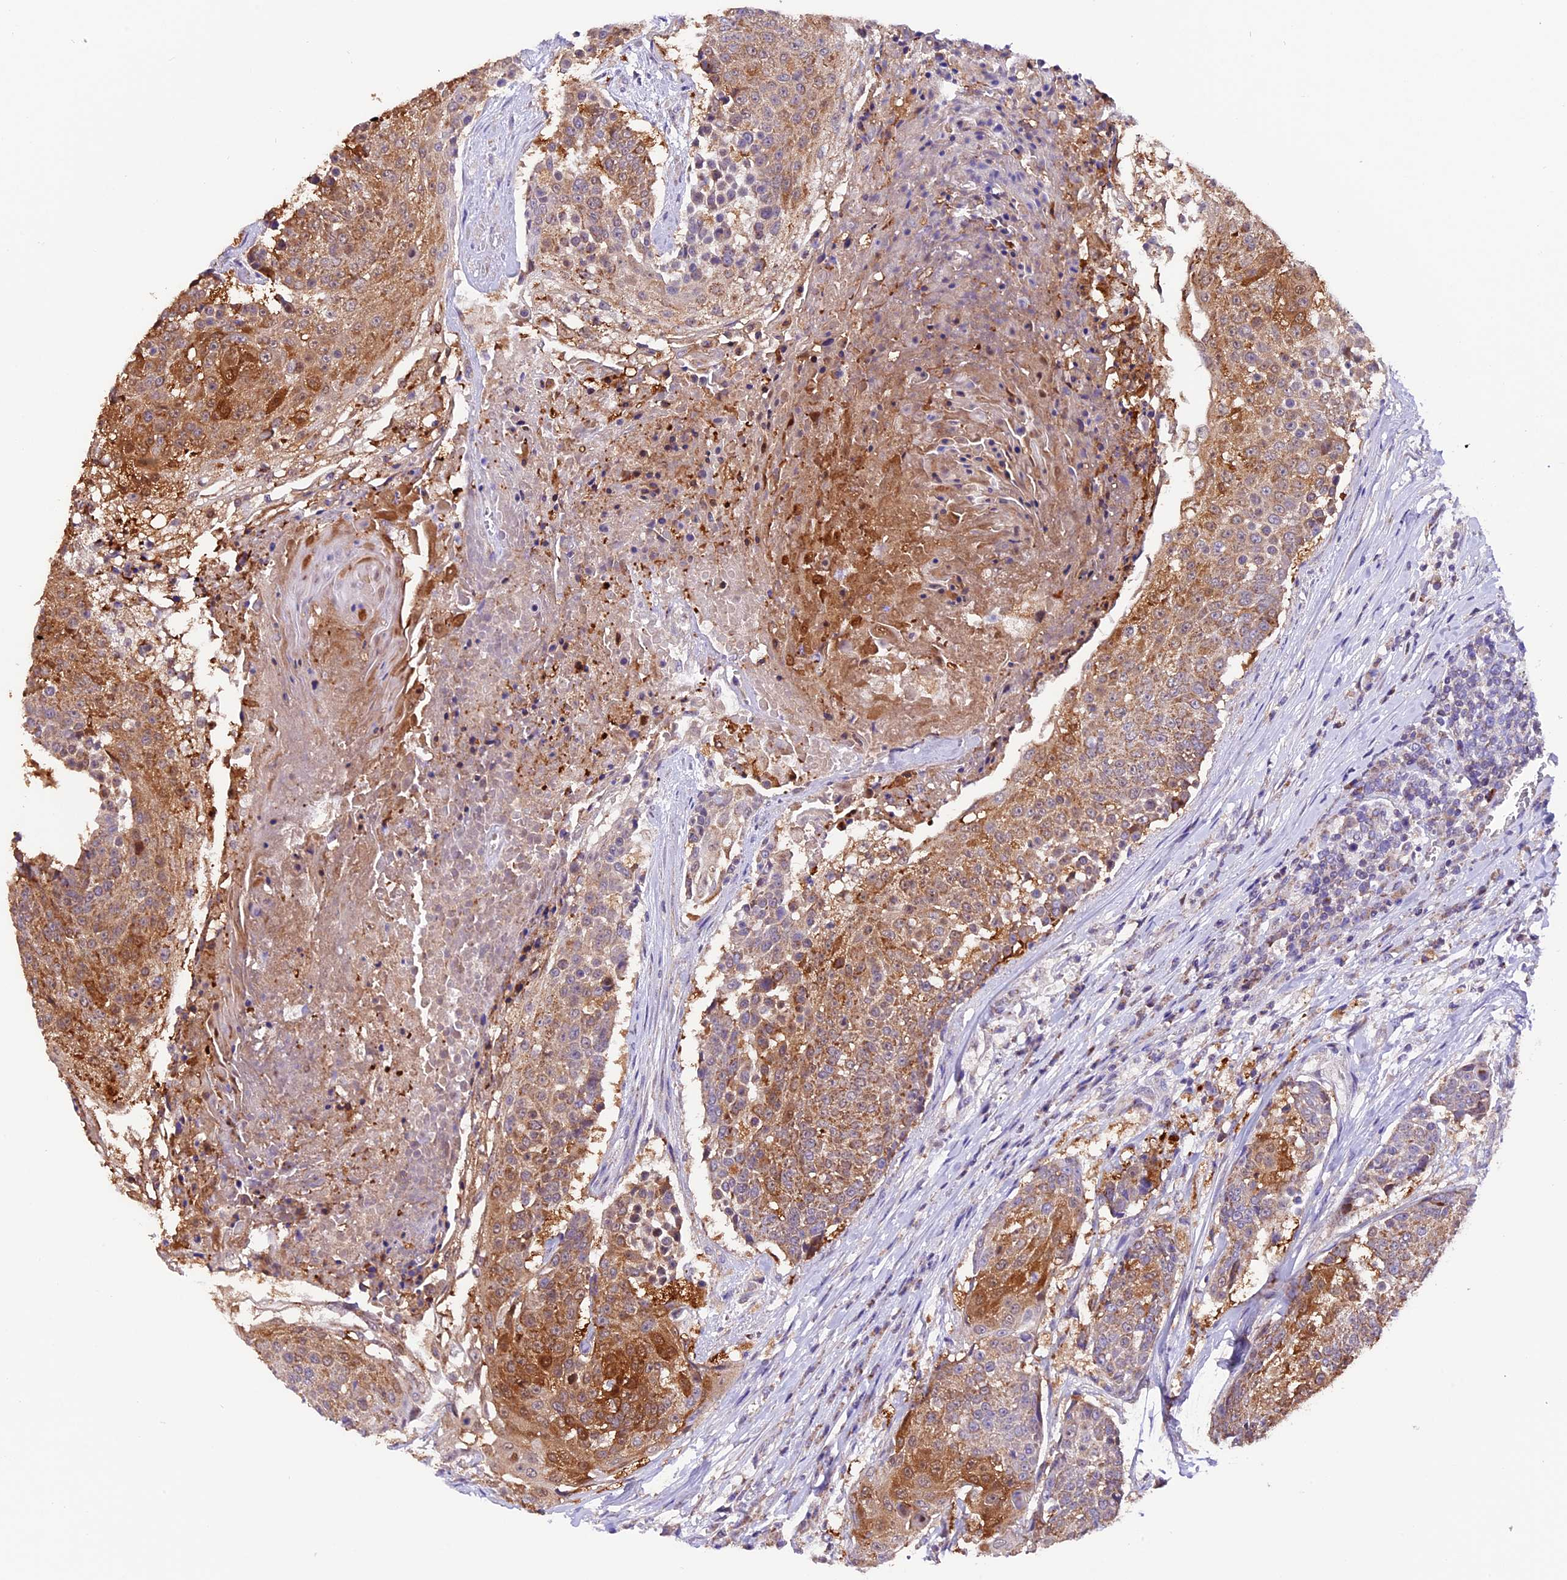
{"staining": {"intensity": "moderate", "quantity": "25%-75%", "location": "cytoplasmic/membranous"}, "tissue": "urothelial cancer", "cell_type": "Tumor cells", "image_type": "cancer", "snomed": [{"axis": "morphology", "description": "Urothelial carcinoma, High grade"}, {"axis": "topography", "description": "Urinary bladder"}], "caption": "Immunohistochemistry micrograph of neoplastic tissue: human urothelial carcinoma (high-grade) stained using immunohistochemistry exhibits medium levels of moderate protein expression localized specifically in the cytoplasmic/membranous of tumor cells, appearing as a cytoplasmic/membranous brown color.", "gene": "DDX28", "patient": {"sex": "female", "age": 63}}